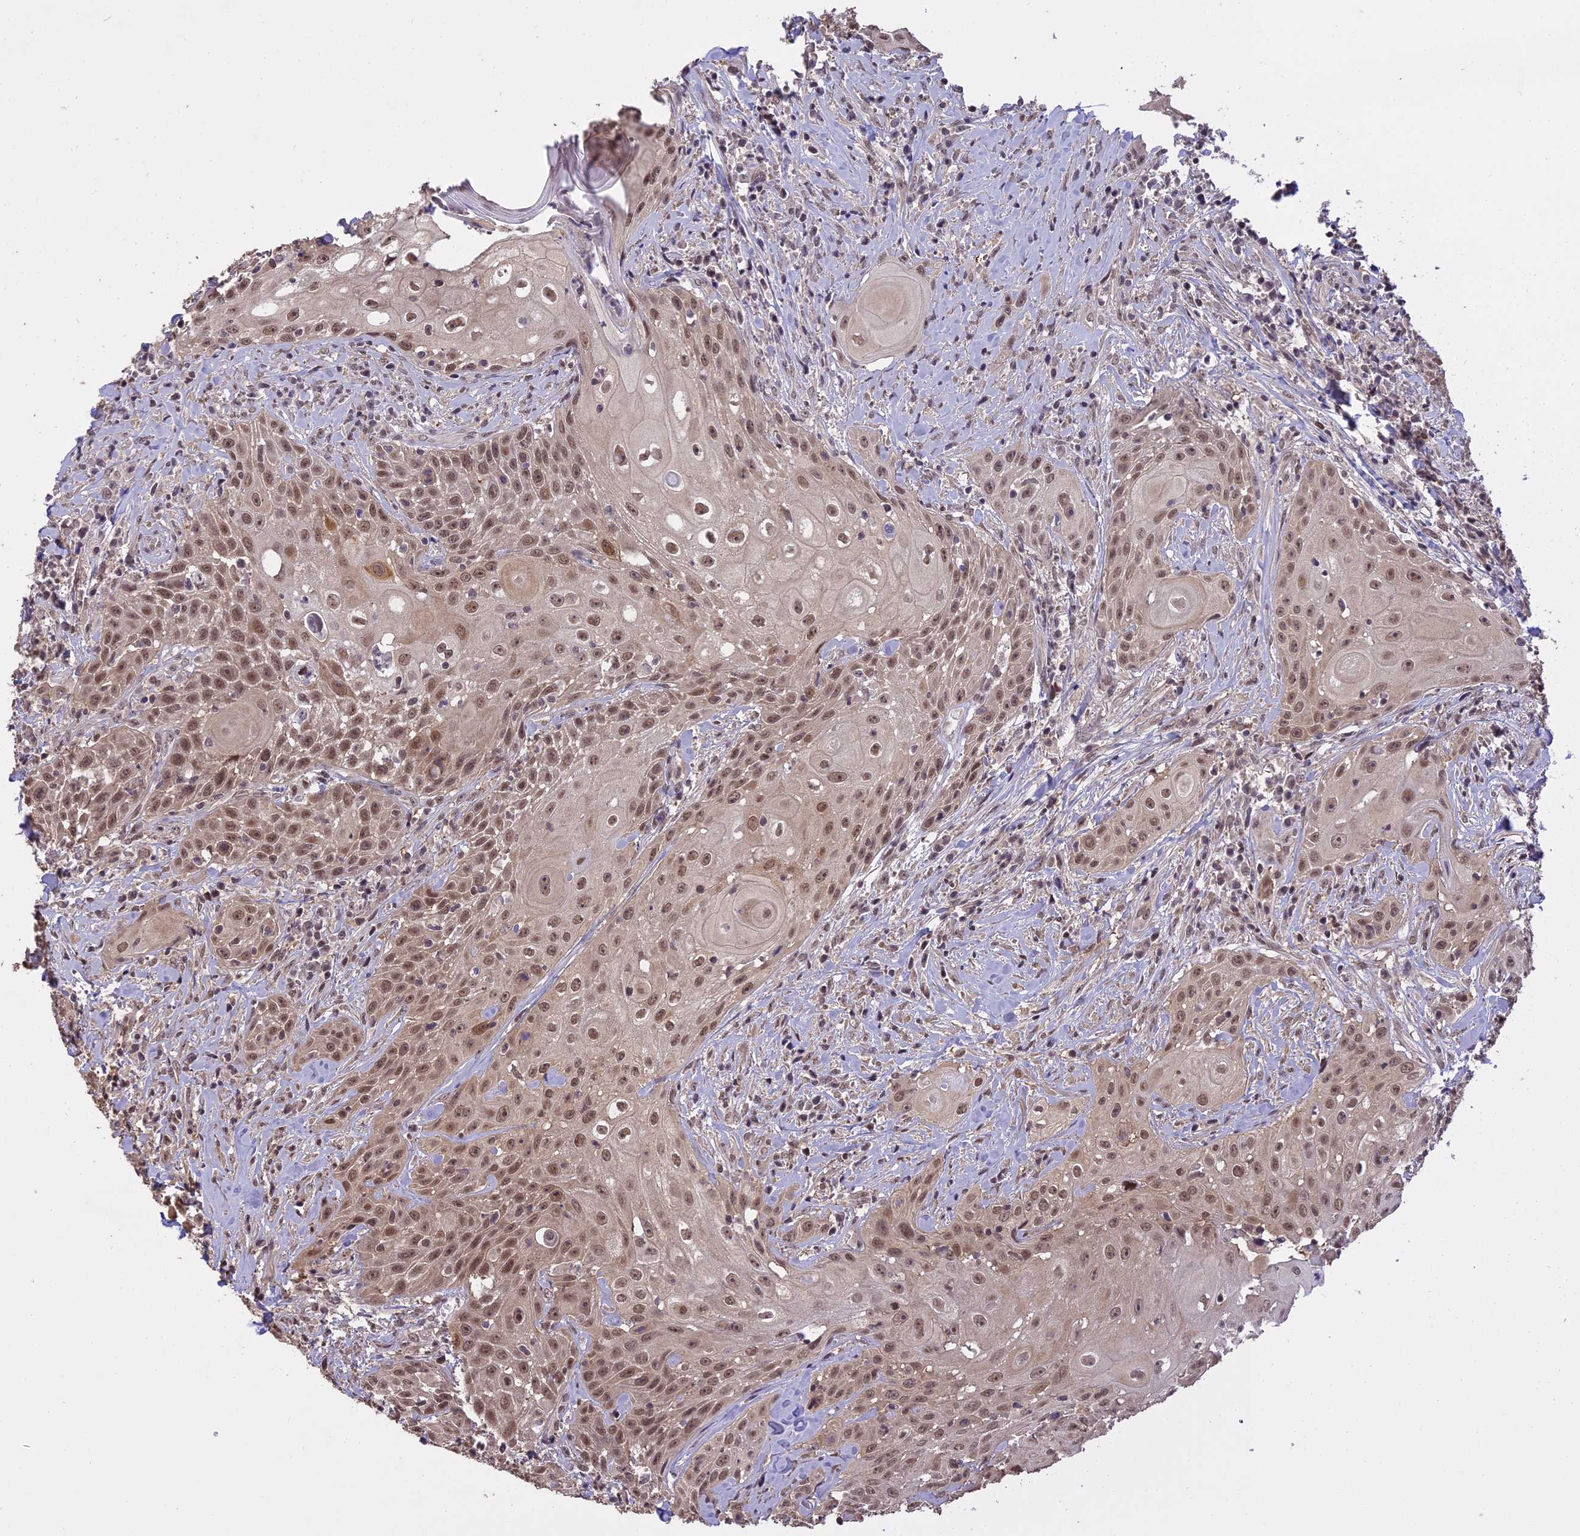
{"staining": {"intensity": "moderate", "quantity": ">75%", "location": "nuclear"}, "tissue": "head and neck cancer", "cell_type": "Tumor cells", "image_type": "cancer", "snomed": [{"axis": "morphology", "description": "Squamous cell carcinoma, NOS"}, {"axis": "topography", "description": "Oral tissue"}, {"axis": "topography", "description": "Head-Neck"}], "caption": "Immunohistochemistry staining of head and neck cancer, which reveals medium levels of moderate nuclear positivity in about >75% of tumor cells indicating moderate nuclear protein positivity. The staining was performed using DAB (brown) for protein detection and nuclei were counterstained in hematoxylin (blue).", "gene": "TIGD7", "patient": {"sex": "female", "age": 82}}